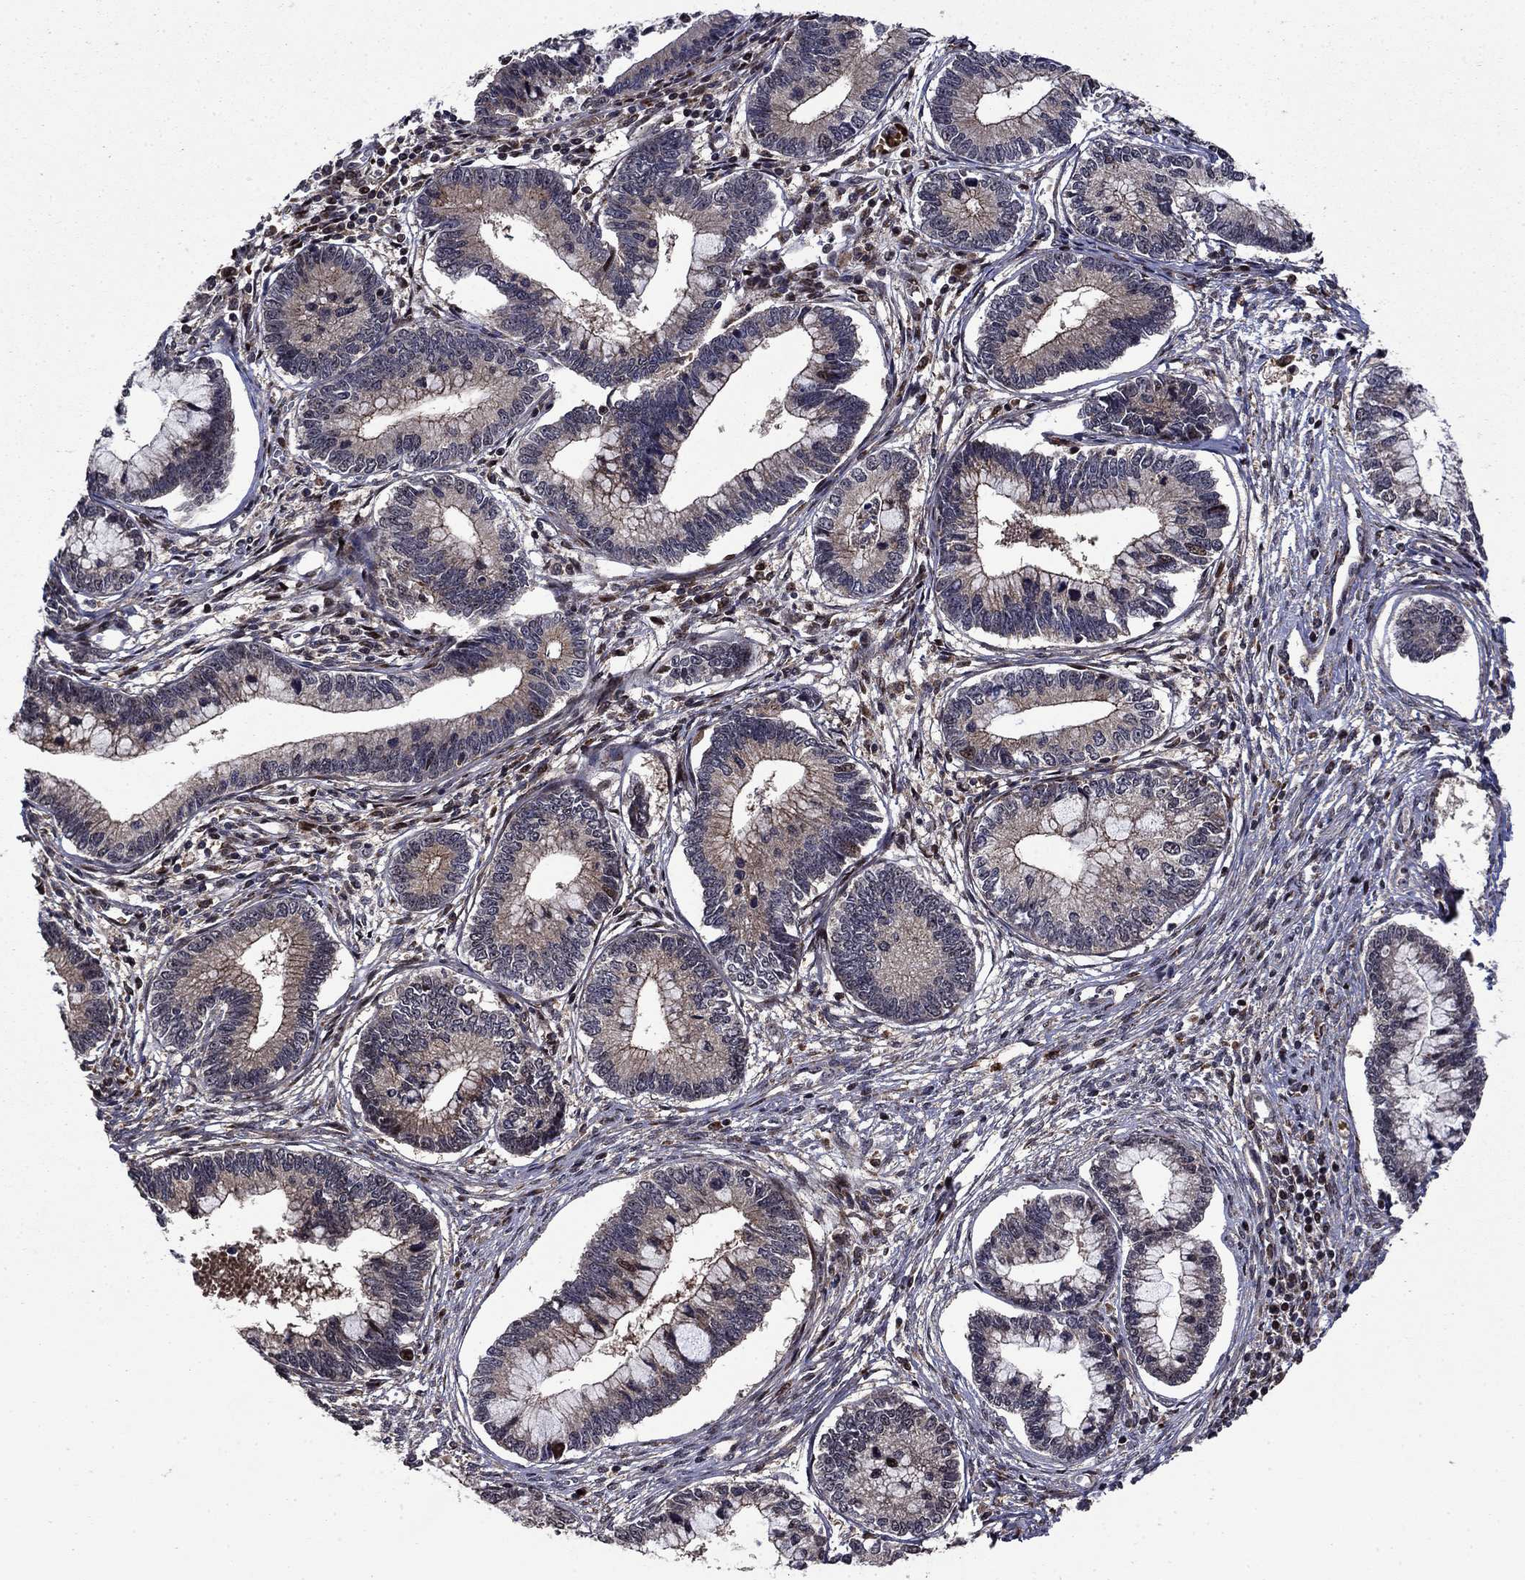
{"staining": {"intensity": "strong", "quantity": "<25%", "location": "cytoplasmic/membranous,nuclear"}, "tissue": "cervical cancer", "cell_type": "Tumor cells", "image_type": "cancer", "snomed": [{"axis": "morphology", "description": "Adenocarcinoma, NOS"}, {"axis": "topography", "description": "Cervix"}], "caption": "Tumor cells display strong cytoplasmic/membranous and nuclear expression in about <25% of cells in cervical adenocarcinoma. (DAB (3,3'-diaminobenzidine) IHC with brightfield microscopy, high magnification).", "gene": "AGTPBP1", "patient": {"sex": "female", "age": 44}}